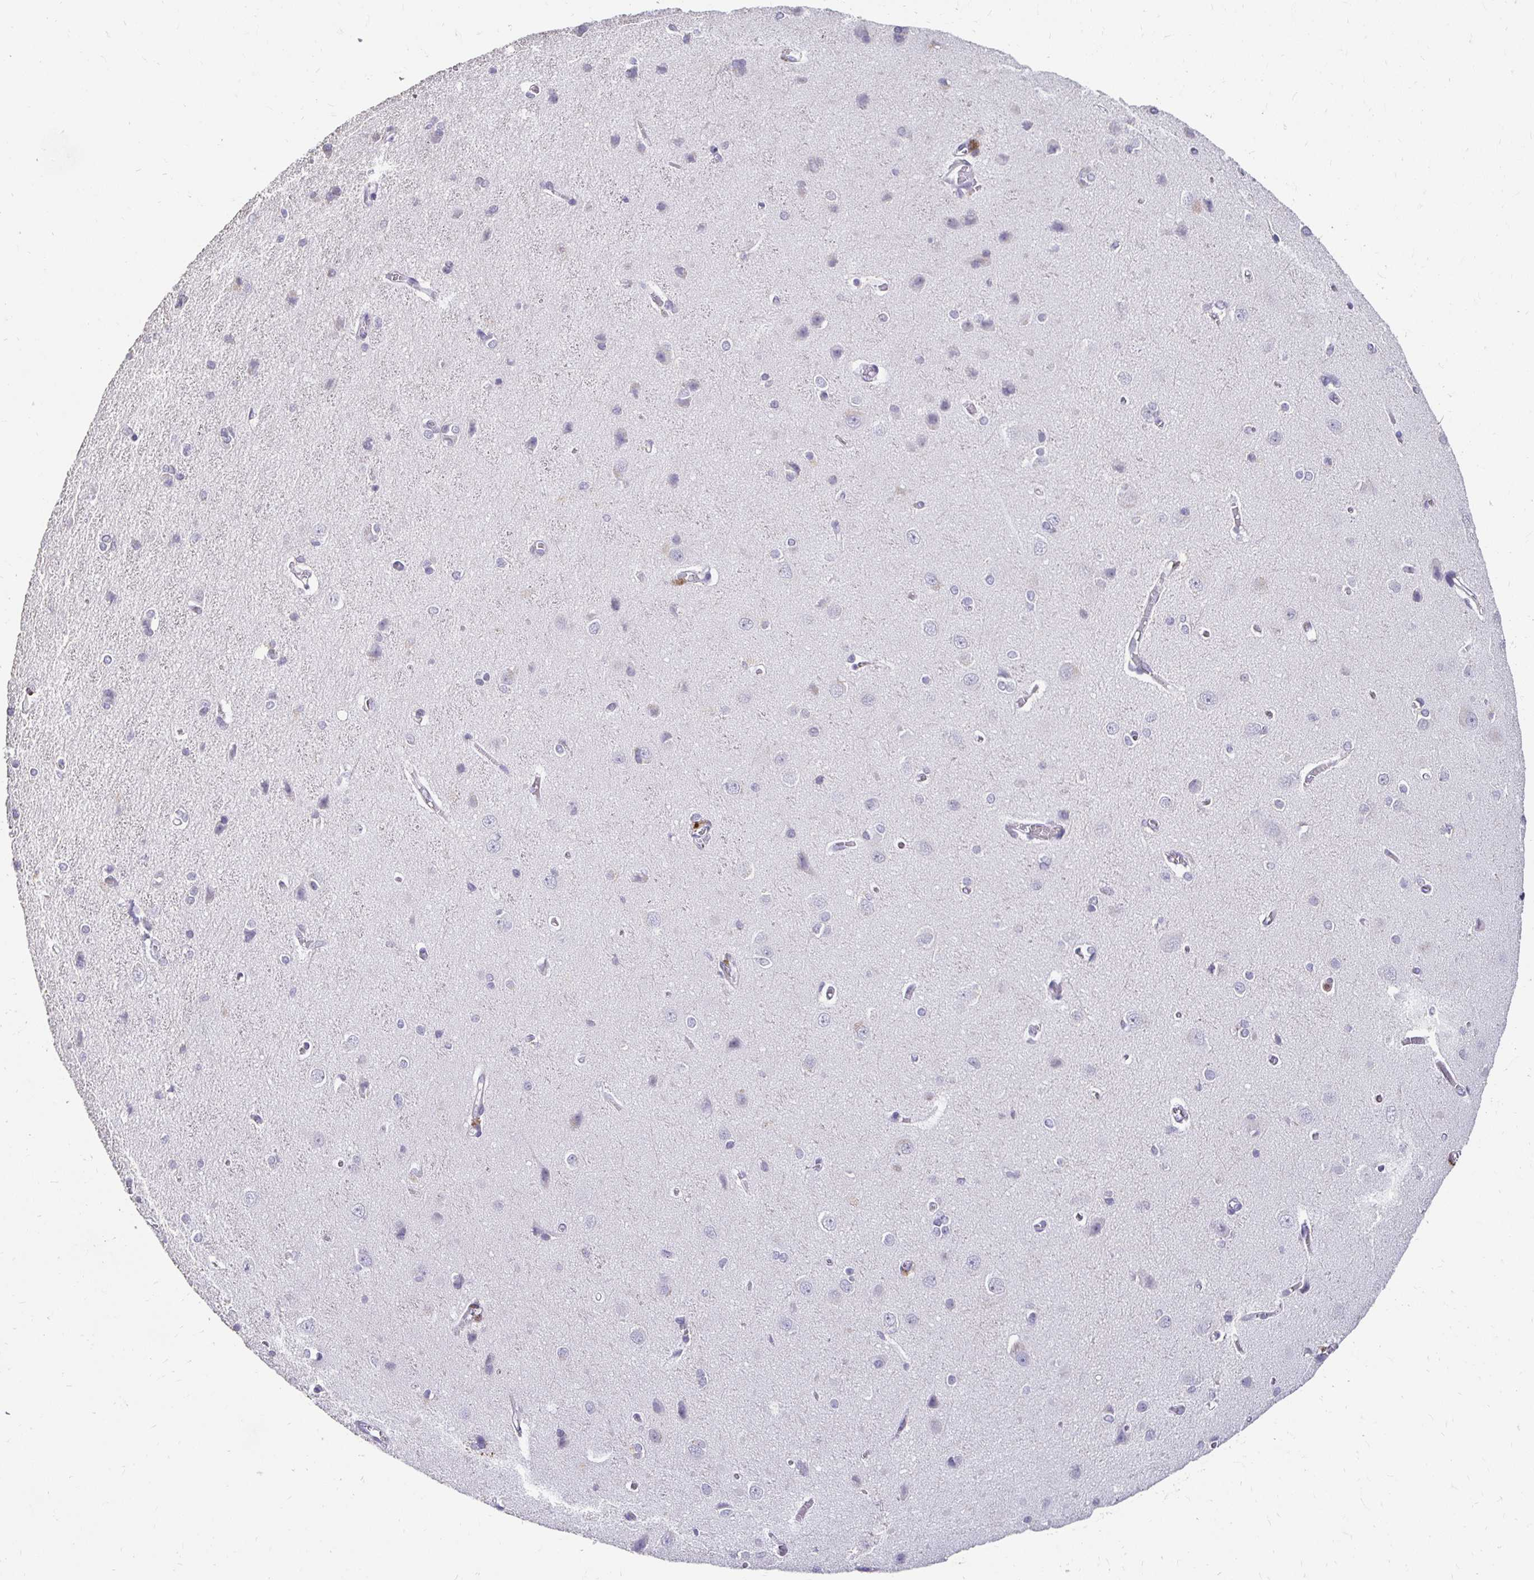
{"staining": {"intensity": "negative", "quantity": "none", "location": "none"}, "tissue": "cerebral cortex", "cell_type": "Endothelial cells", "image_type": "normal", "snomed": [{"axis": "morphology", "description": "Normal tissue, NOS"}, {"axis": "topography", "description": "Cerebral cortex"}], "caption": "Cerebral cortex was stained to show a protein in brown. There is no significant positivity in endothelial cells. (DAB (3,3'-diaminobenzidine) immunohistochemistry (IHC), high magnification).", "gene": "GK2", "patient": {"sex": "male", "age": 37}}